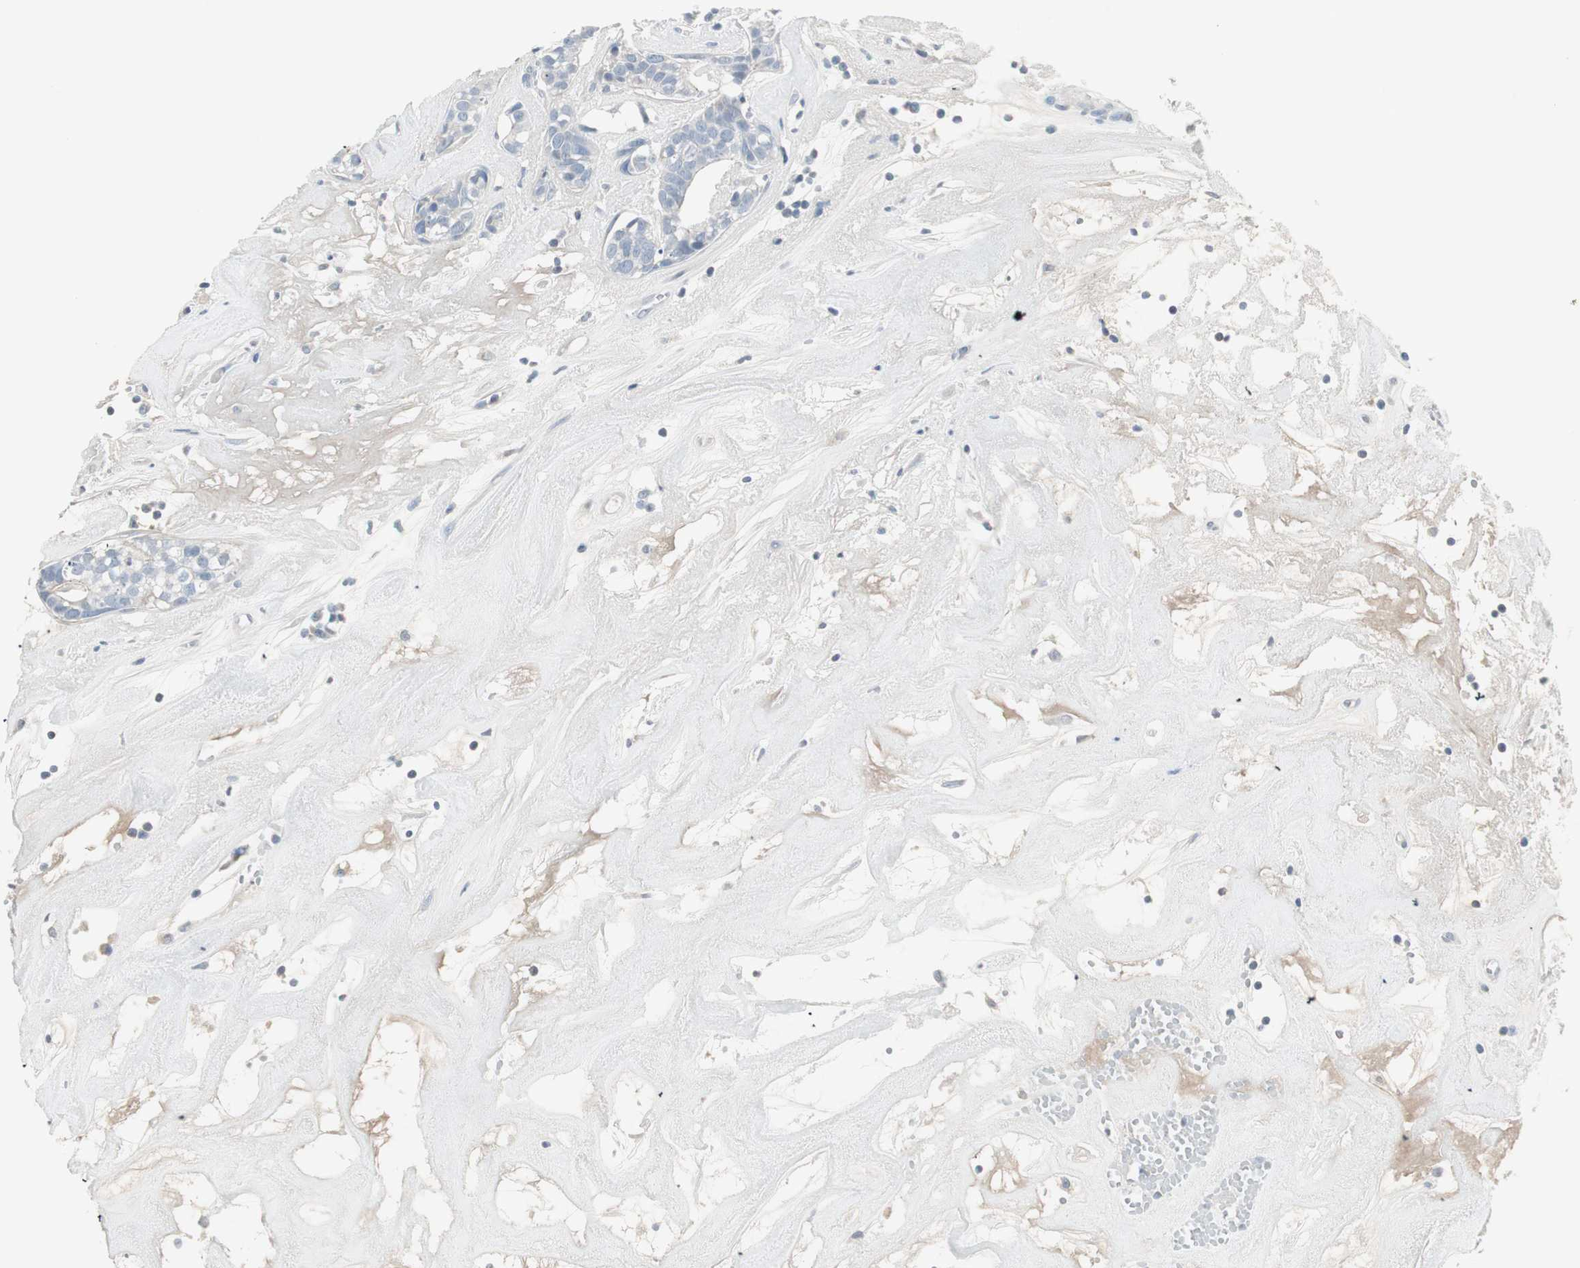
{"staining": {"intensity": "negative", "quantity": "none", "location": "none"}, "tissue": "head and neck cancer", "cell_type": "Tumor cells", "image_type": "cancer", "snomed": [{"axis": "morphology", "description": "Adenocarcinoma, NOS"}, {"axis": "topography", "description": "Salivary gland"}, {"axis": "topography", "description": "Head-Neck"}], "caption": "This micrograph is of head and neck cancer (adenocarcinoma) stained with IHC to label a protein in brown with the nuclei are counter-stained blue. There is no expression in tumor cells. (Stains: DAB IHC with hematoxylin counter stain, Microscopy: brightfield microscopy at high magnification).", "gene": "ITLN2", "patient": {"sex": "female", "age": 65}}